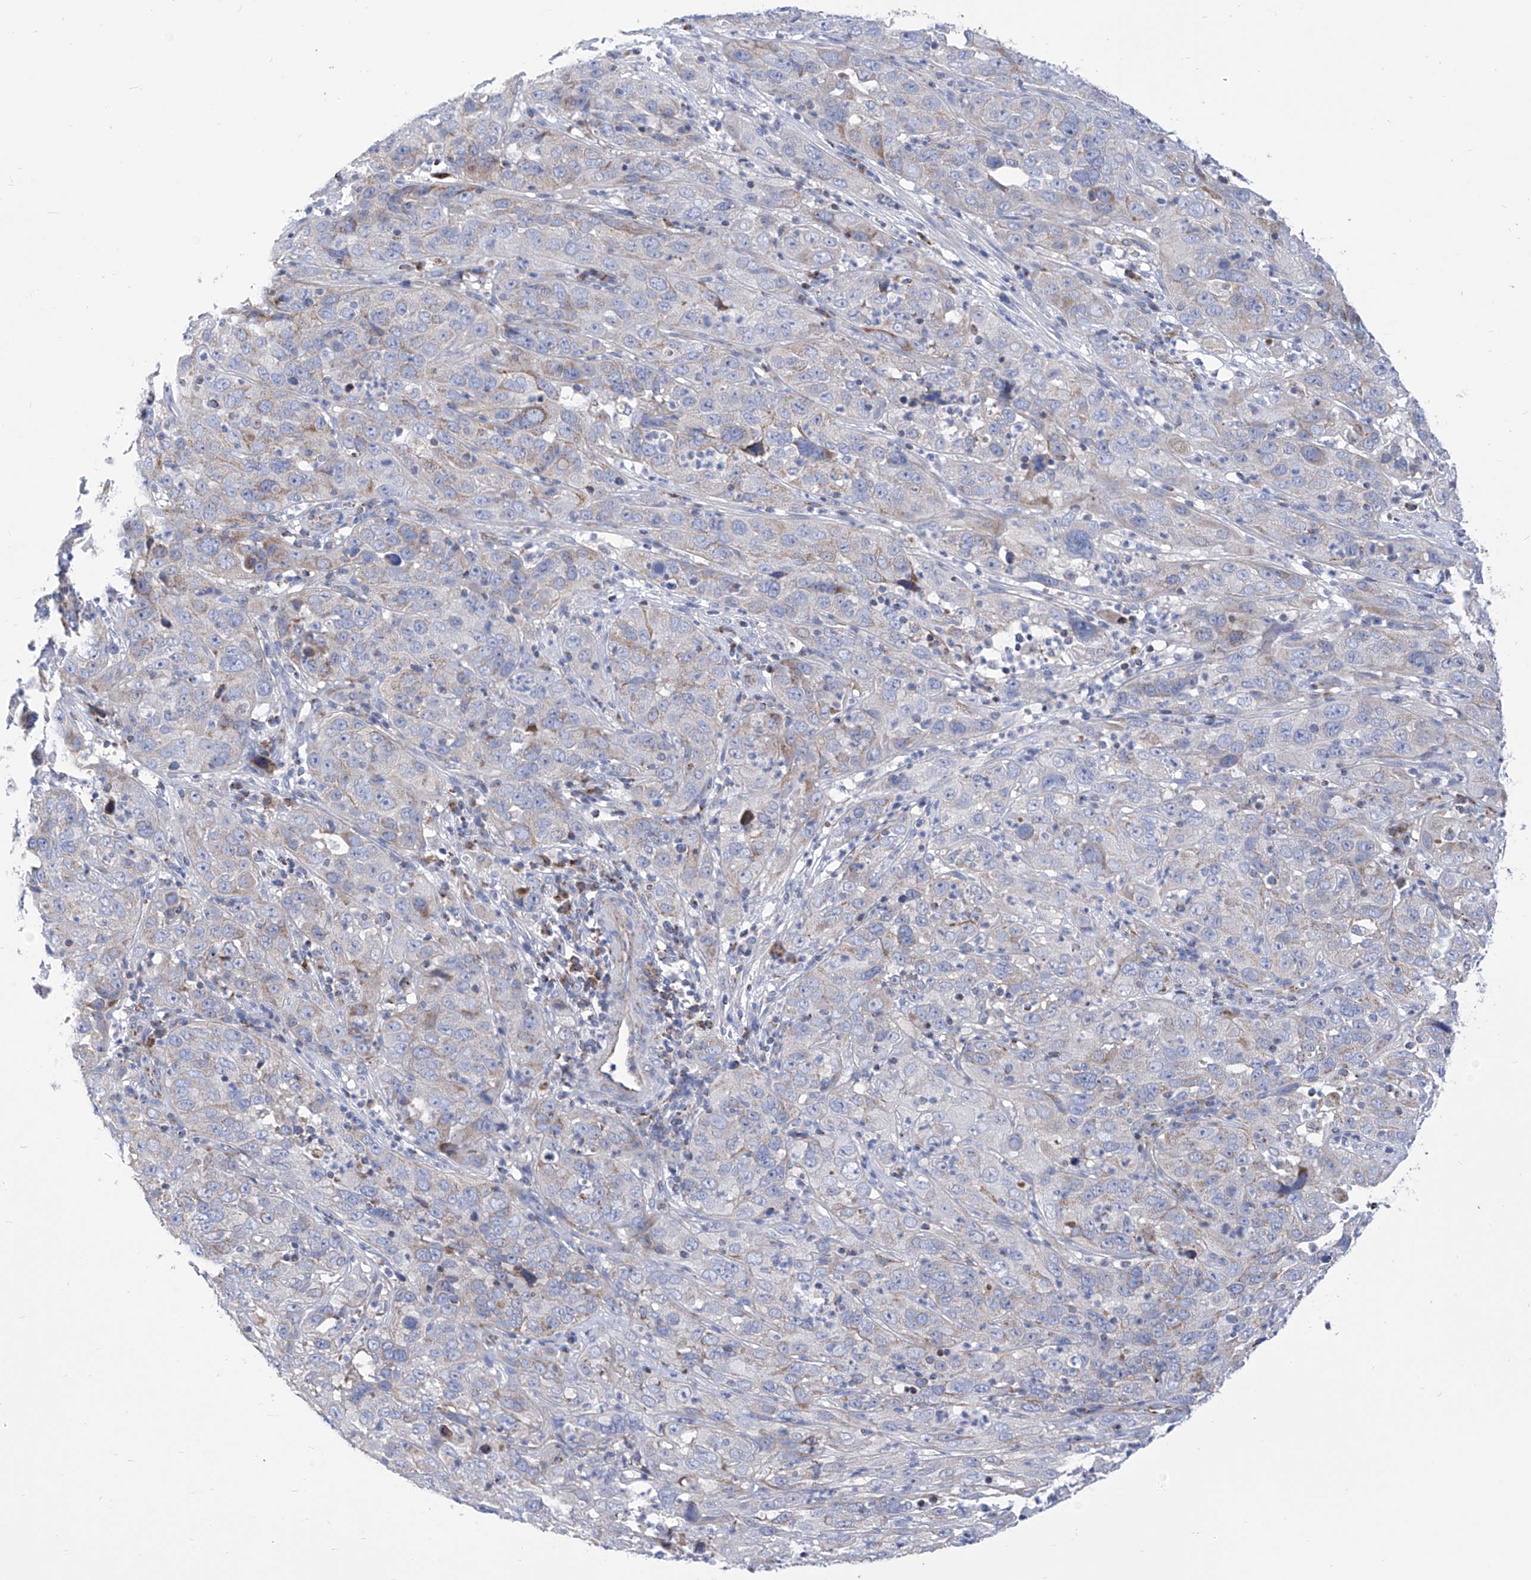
{"staining": {"intensity": "weak", "quantity": "25%-75%", "location": "cytoplasmic/membranous"}, "tissue": "cervical cancer", "cell_type": "Tumor cells", "image_type": "cancer", "snomed": [{"axis": "morphology", "description": "Squamous cell carcinoma, NOS"}, {"axis": "topography", "description": "Cervix"}], "caption": "IHC (DAB (3,3'-diaminobenzidine)) staining of human cervical cancer shows weak cytoplasmic/membranous protein expression in approximately 25%-75% of tumor cells.", "gene": "SRBD1", "patient": {"sex": "female", "age": 32}}